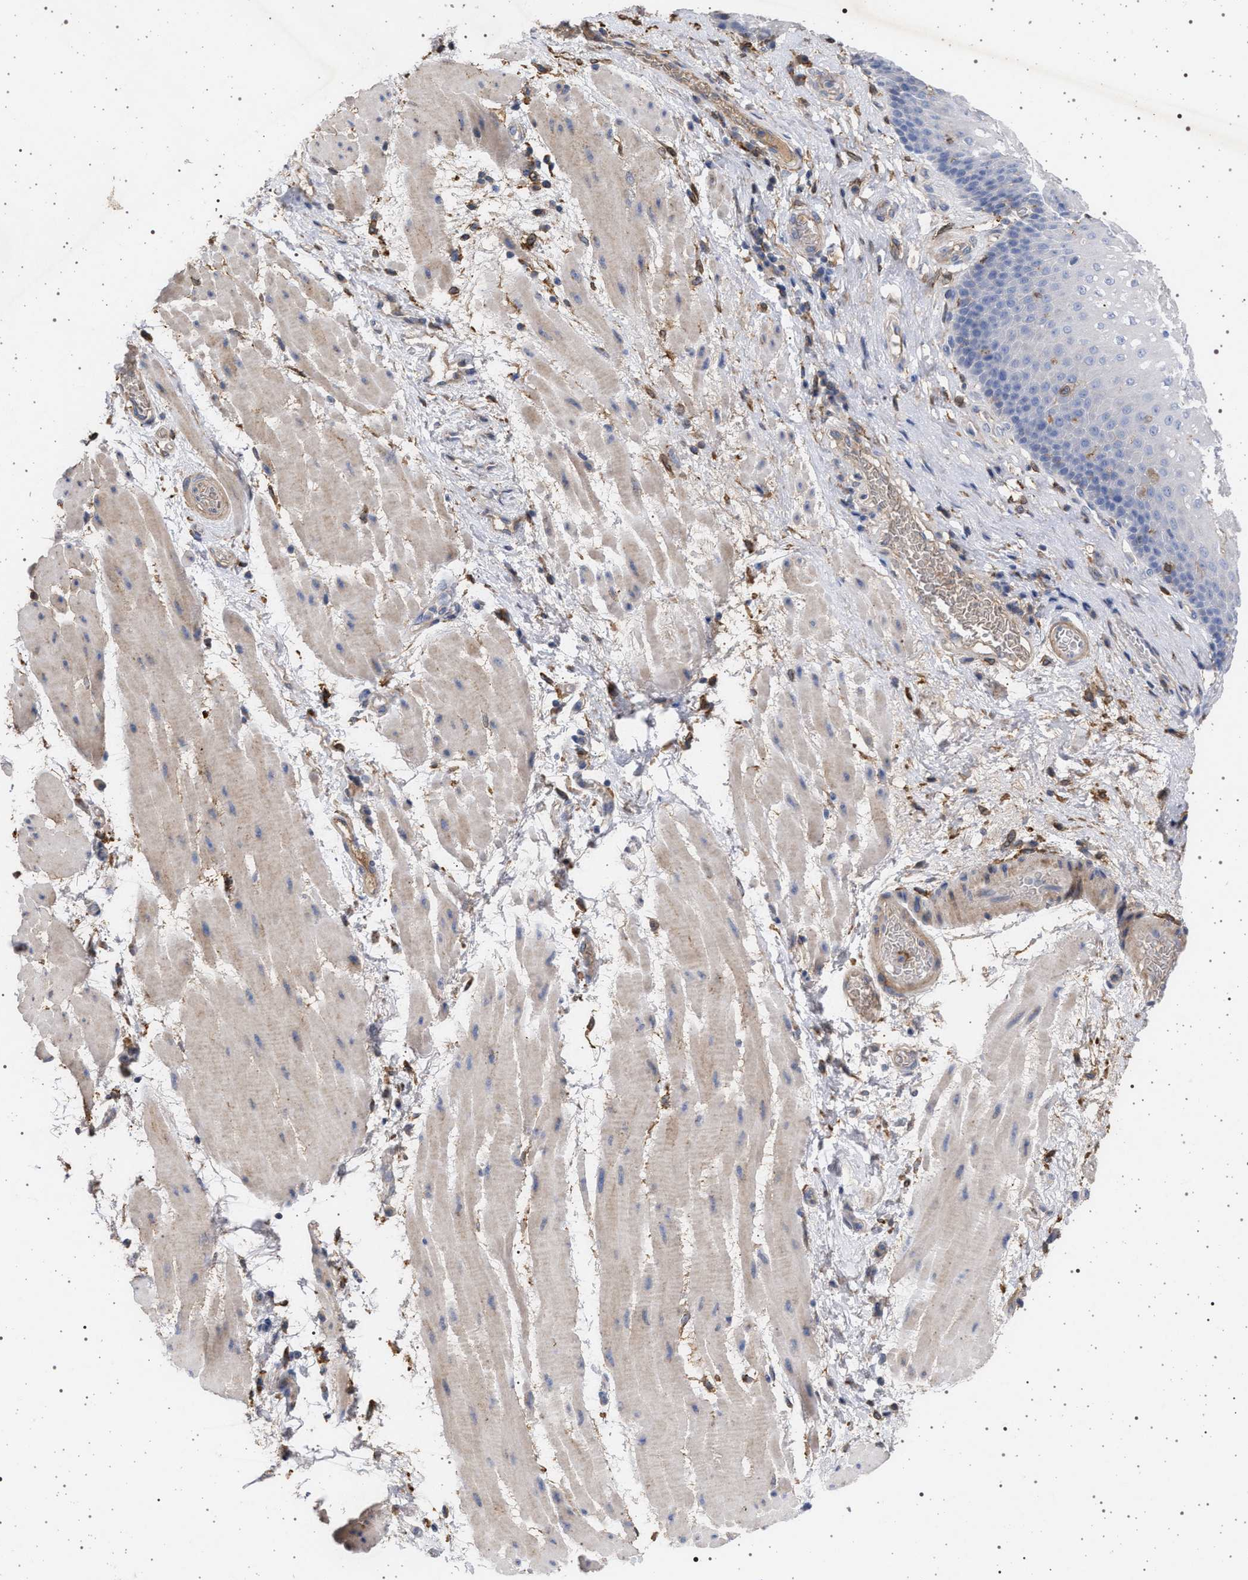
{"staining": {"intensity": "negative", "quantity": "none", "location": "none"}, "tissue": "esophagus", "cell_type": "Squamous epithelial cells", "image_type": "normal", "snomed": [{"axis": "morphology", "description": "Normal tissue, NOS"}, {"axis": "topography", "description": "Esophagus"}], "caption": "Normal esophagus was stained to show a protein in brown. There is no significant positivity in squamous epithelial cells.", "gene": "PLG", "patient": {"sex": "male", "age": 48}}